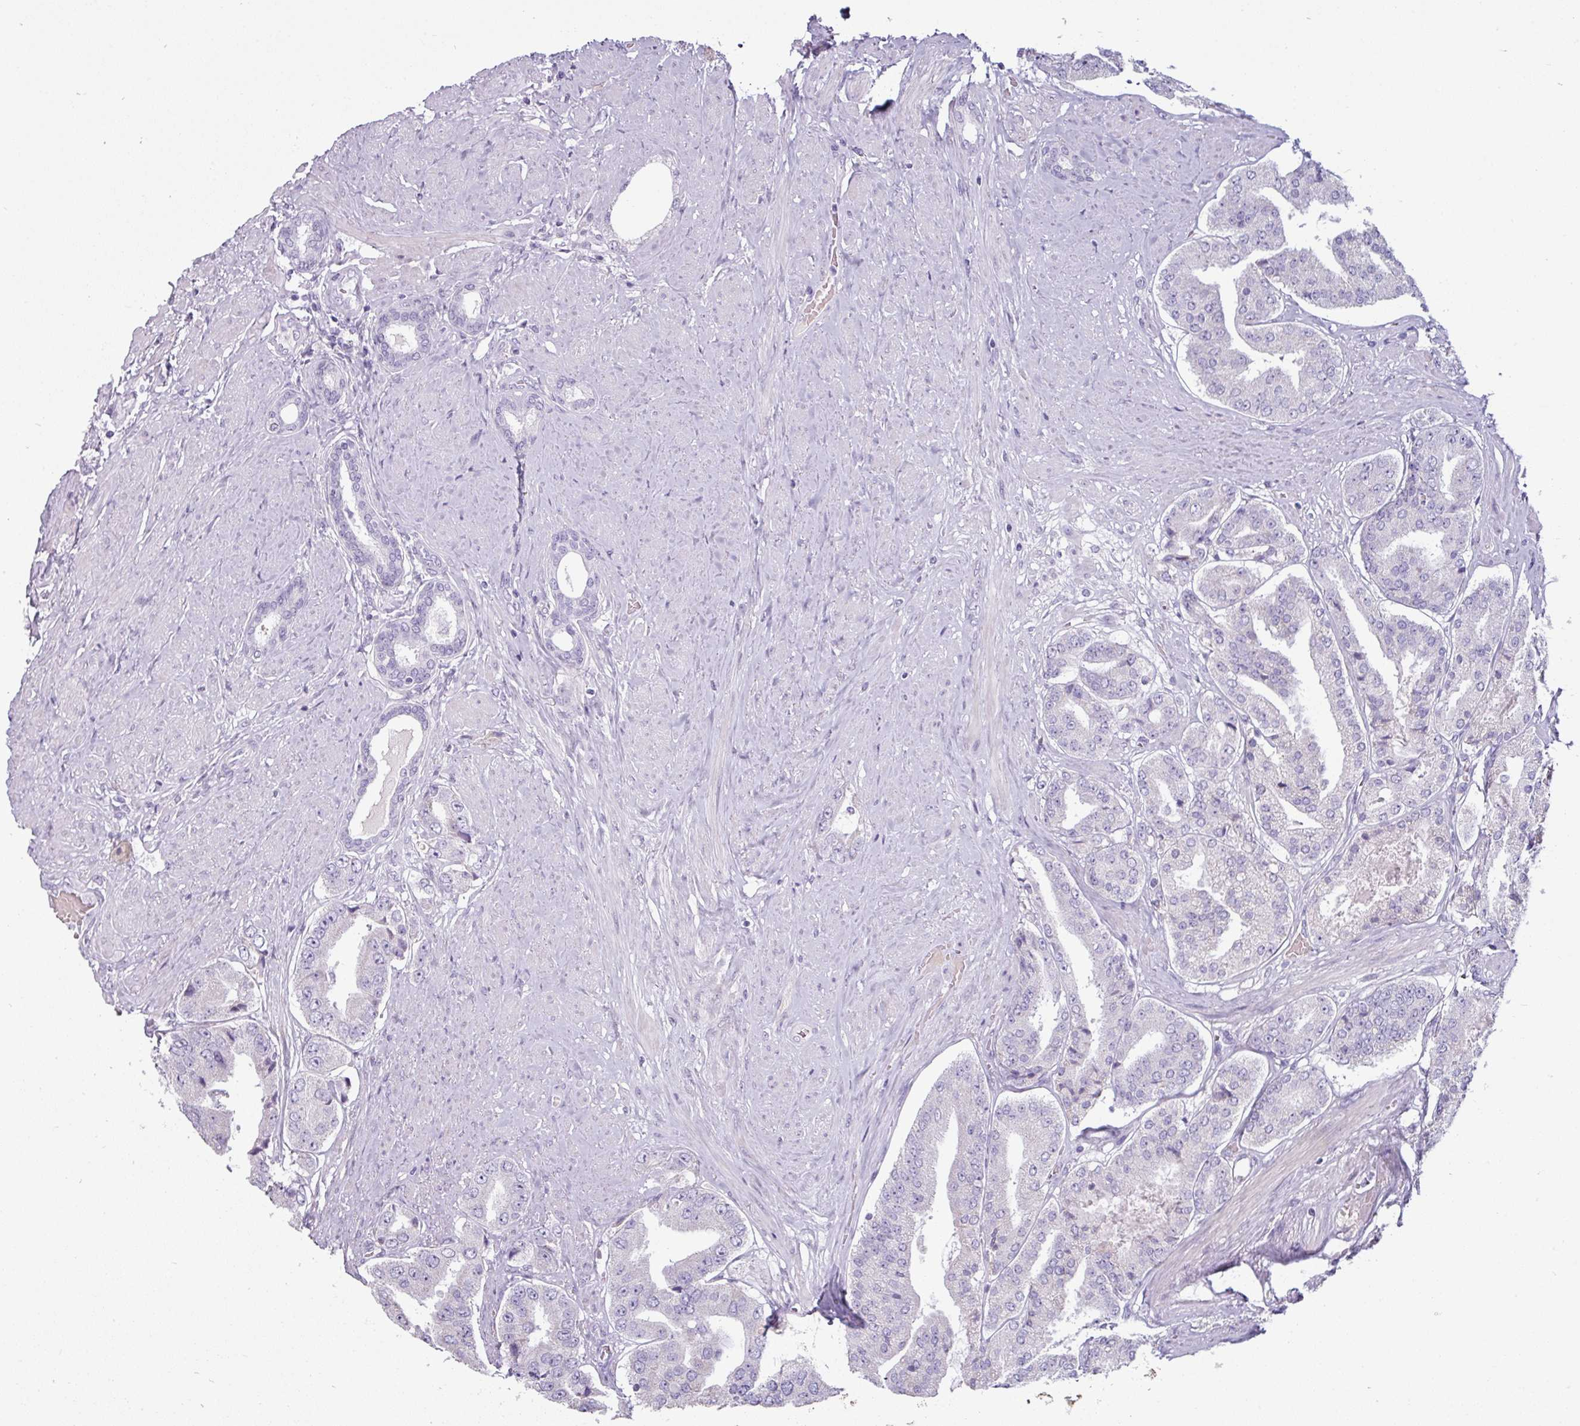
{"staining": {"intensity": "negative", "quantity": "none", "location": "none"}, "tissue": "prostate cancer", "cell_type": "Tumor cells", "image_type": "cancer", "snomed": [{"axis": "morphology", "description": "Adenocarcinoma, High grade"}, {"axis": "topography", "description": "Prostate"}], "caption": "The micrograph exhibits no significant staining in tumor cells of high-grade adenocarcinoma (prostate). (Stains: DAB immunohistochemistry (IHC) with hematoxylin counter stain, Microscopy: brightfield microscopy at high magnification).", "gene": "CLCA1", "patient": {"sex": "male", "age": 63}}